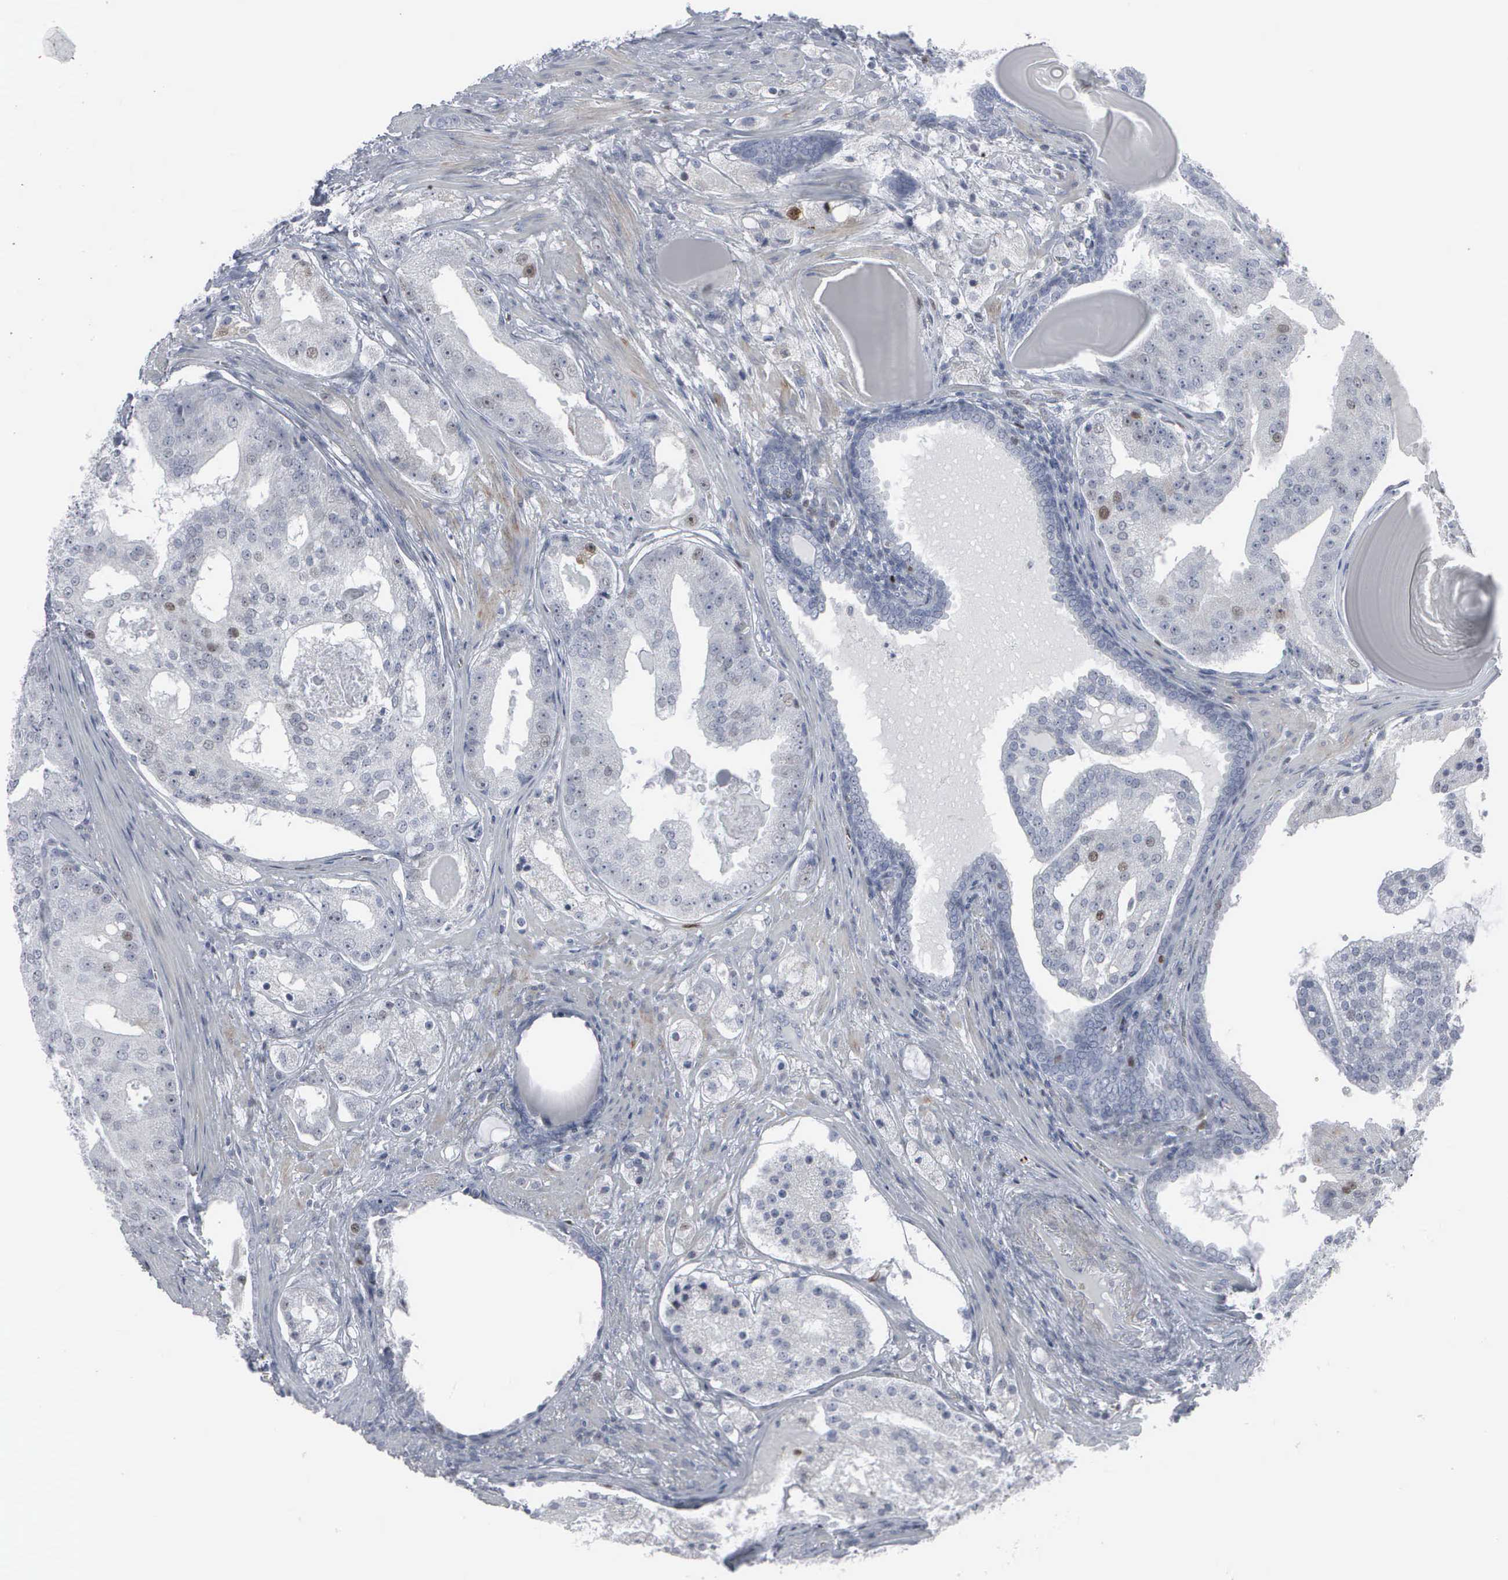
{"staining": {"intensity": "negative", "quantity": "none", "location": "none"}, "tissue": "prostate cancer", "cell_type": "Tumor cells", "image_type": "cancer", "snomed": [{"axis": "morphology", "description": "Adenocarcinoma, High grade"}, {"axis": "topography", "description": "Prostate"}], "caption": "The photomicrograph reveals no significant staining in tumor cells of prostate cancer (adenocarcinoma (high-grade)). Nuclei are stained in blue.", "gene": "CCND3", "patient": {"sex": "male", "age": 68}}